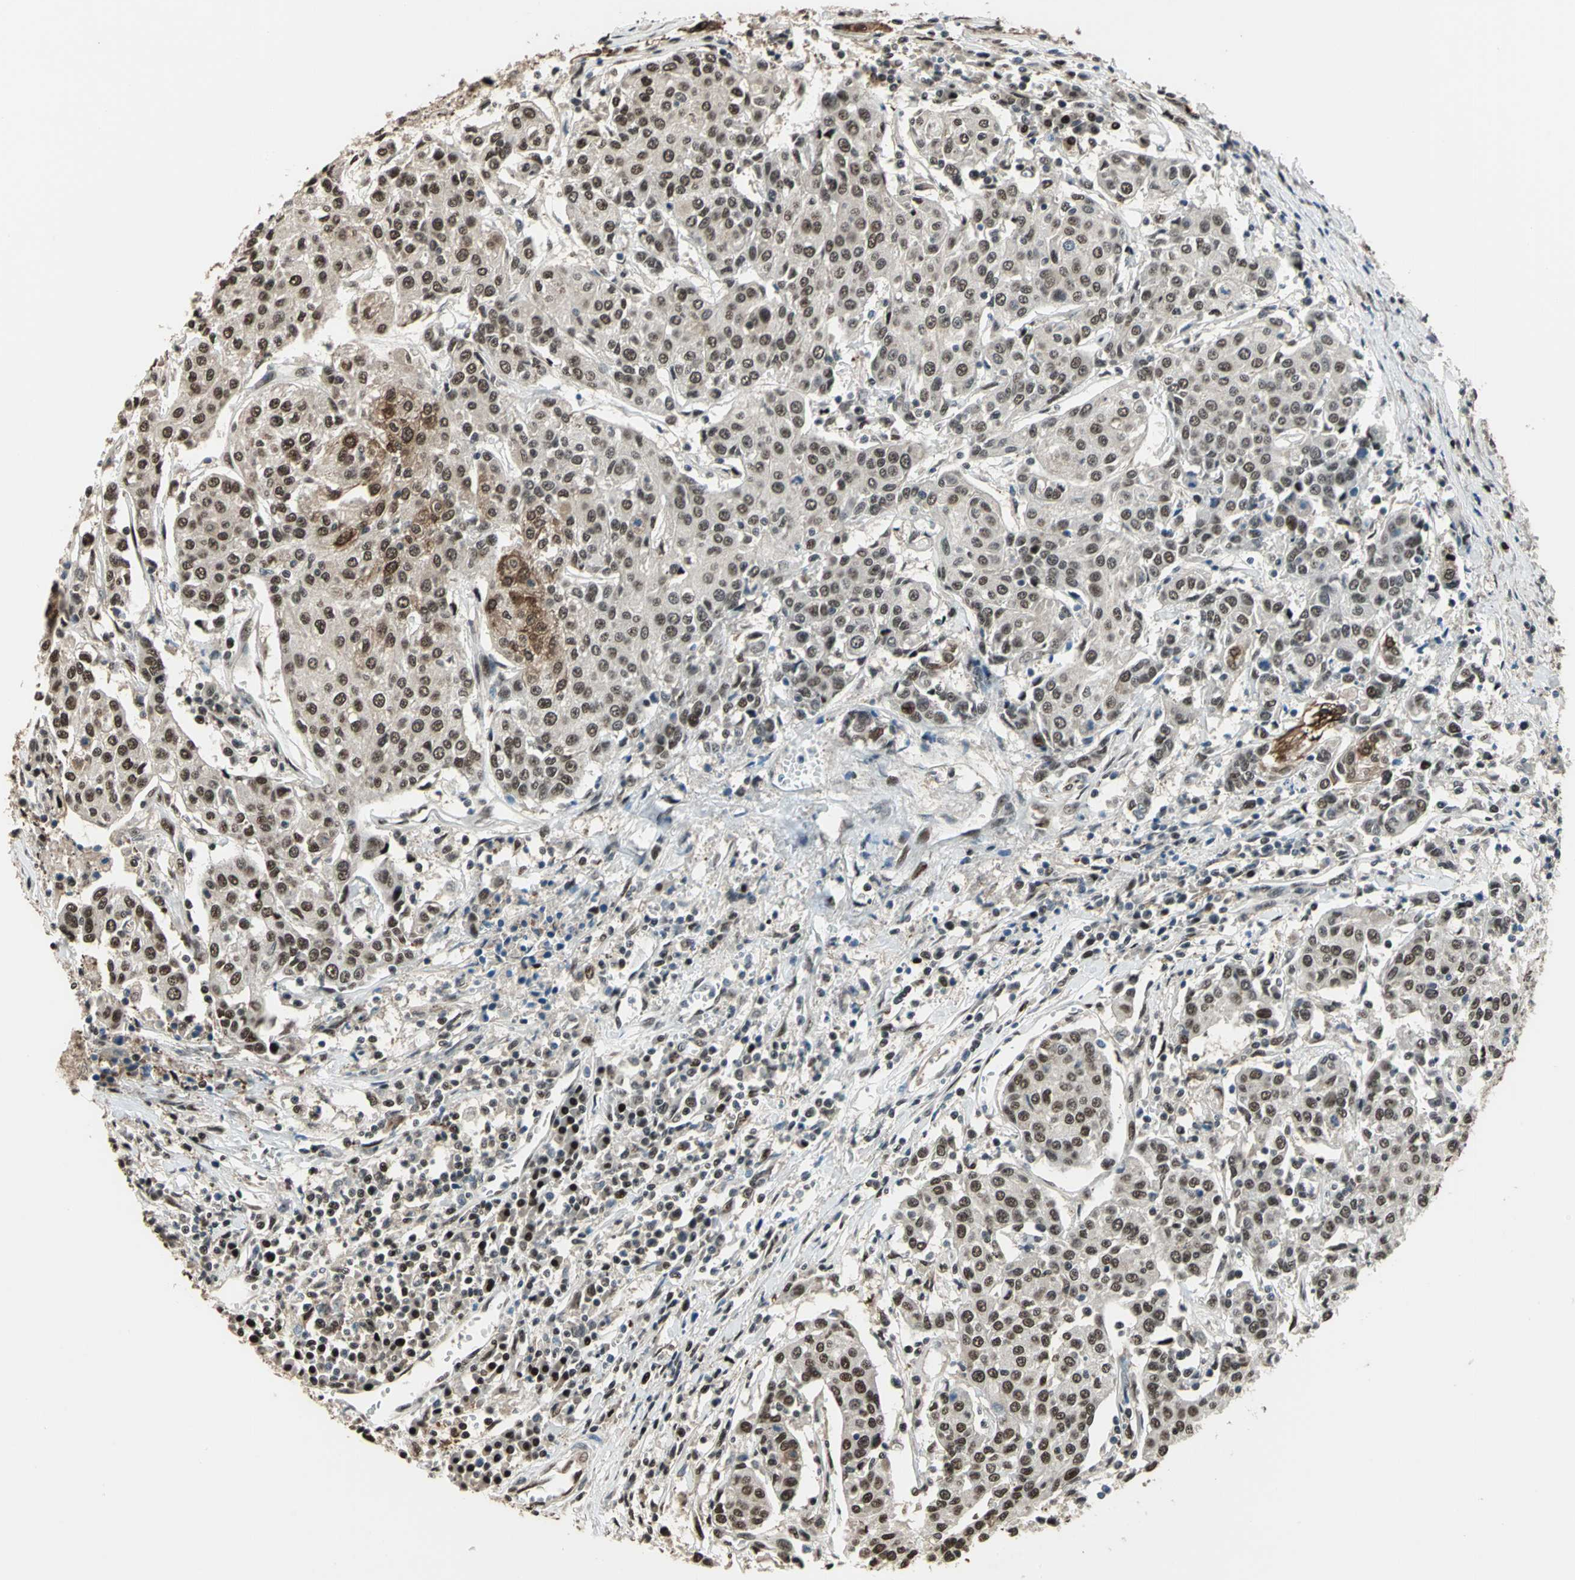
{"staining": {"intensity": "moderate", "quantity": ">75%", "location": "nuclear"}, "tissue": "urothelial cancer", "cell_type": "Tumor cells", "image_type": "cancer", "snomed": [{"axis": "morphology", "description": "Urothelial carcinoma, High grade"}, {"axis": "topography", "description": "Urinary bladder"}], "caption": "Protein staining of urothelial carcinoma (high-grade) tissue displays moderate nuclear staining in approximately >75% of tumor cells.", "gene": "MIS18BP1", "patient": {"sex": "female", "age": 85}}